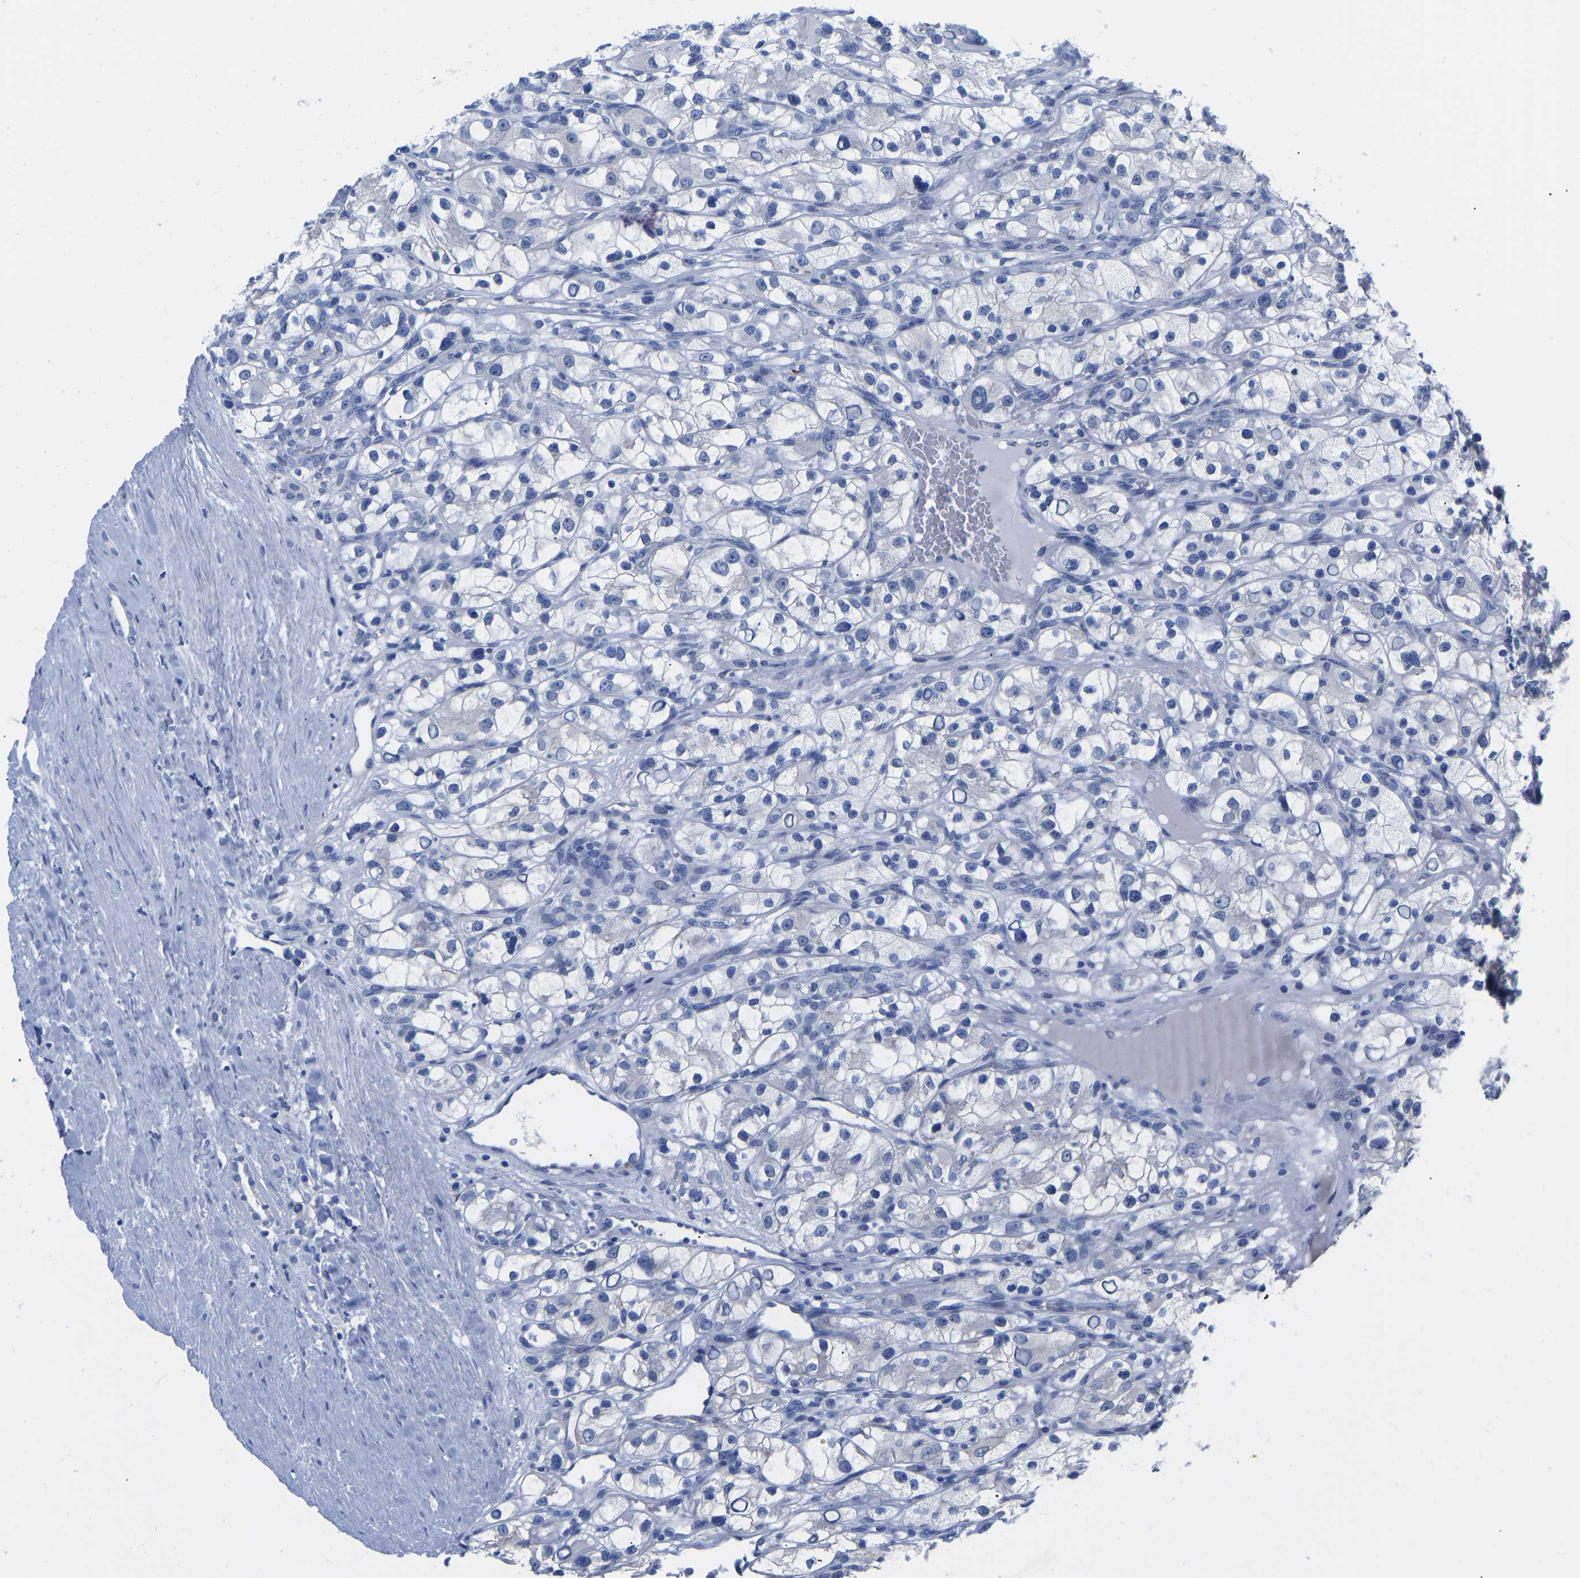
{"staining": {"intensity": "negative", "quantity": "none", "location": "none"}, "tissue": "renal cancer", "cell_type": "Tumor cells", "image_type": "cancer", "snomed": [{"axis": "morphology", "description": "Adenocarcinoma, NOS"}, {"axis": "topography", "description": "Kidney"}], "caption": "An image of human renal adenocarcinoma is negative for staining in tumor cells.", "gene": "GPA33", "patient": {"sex": "female", "age": 57}}